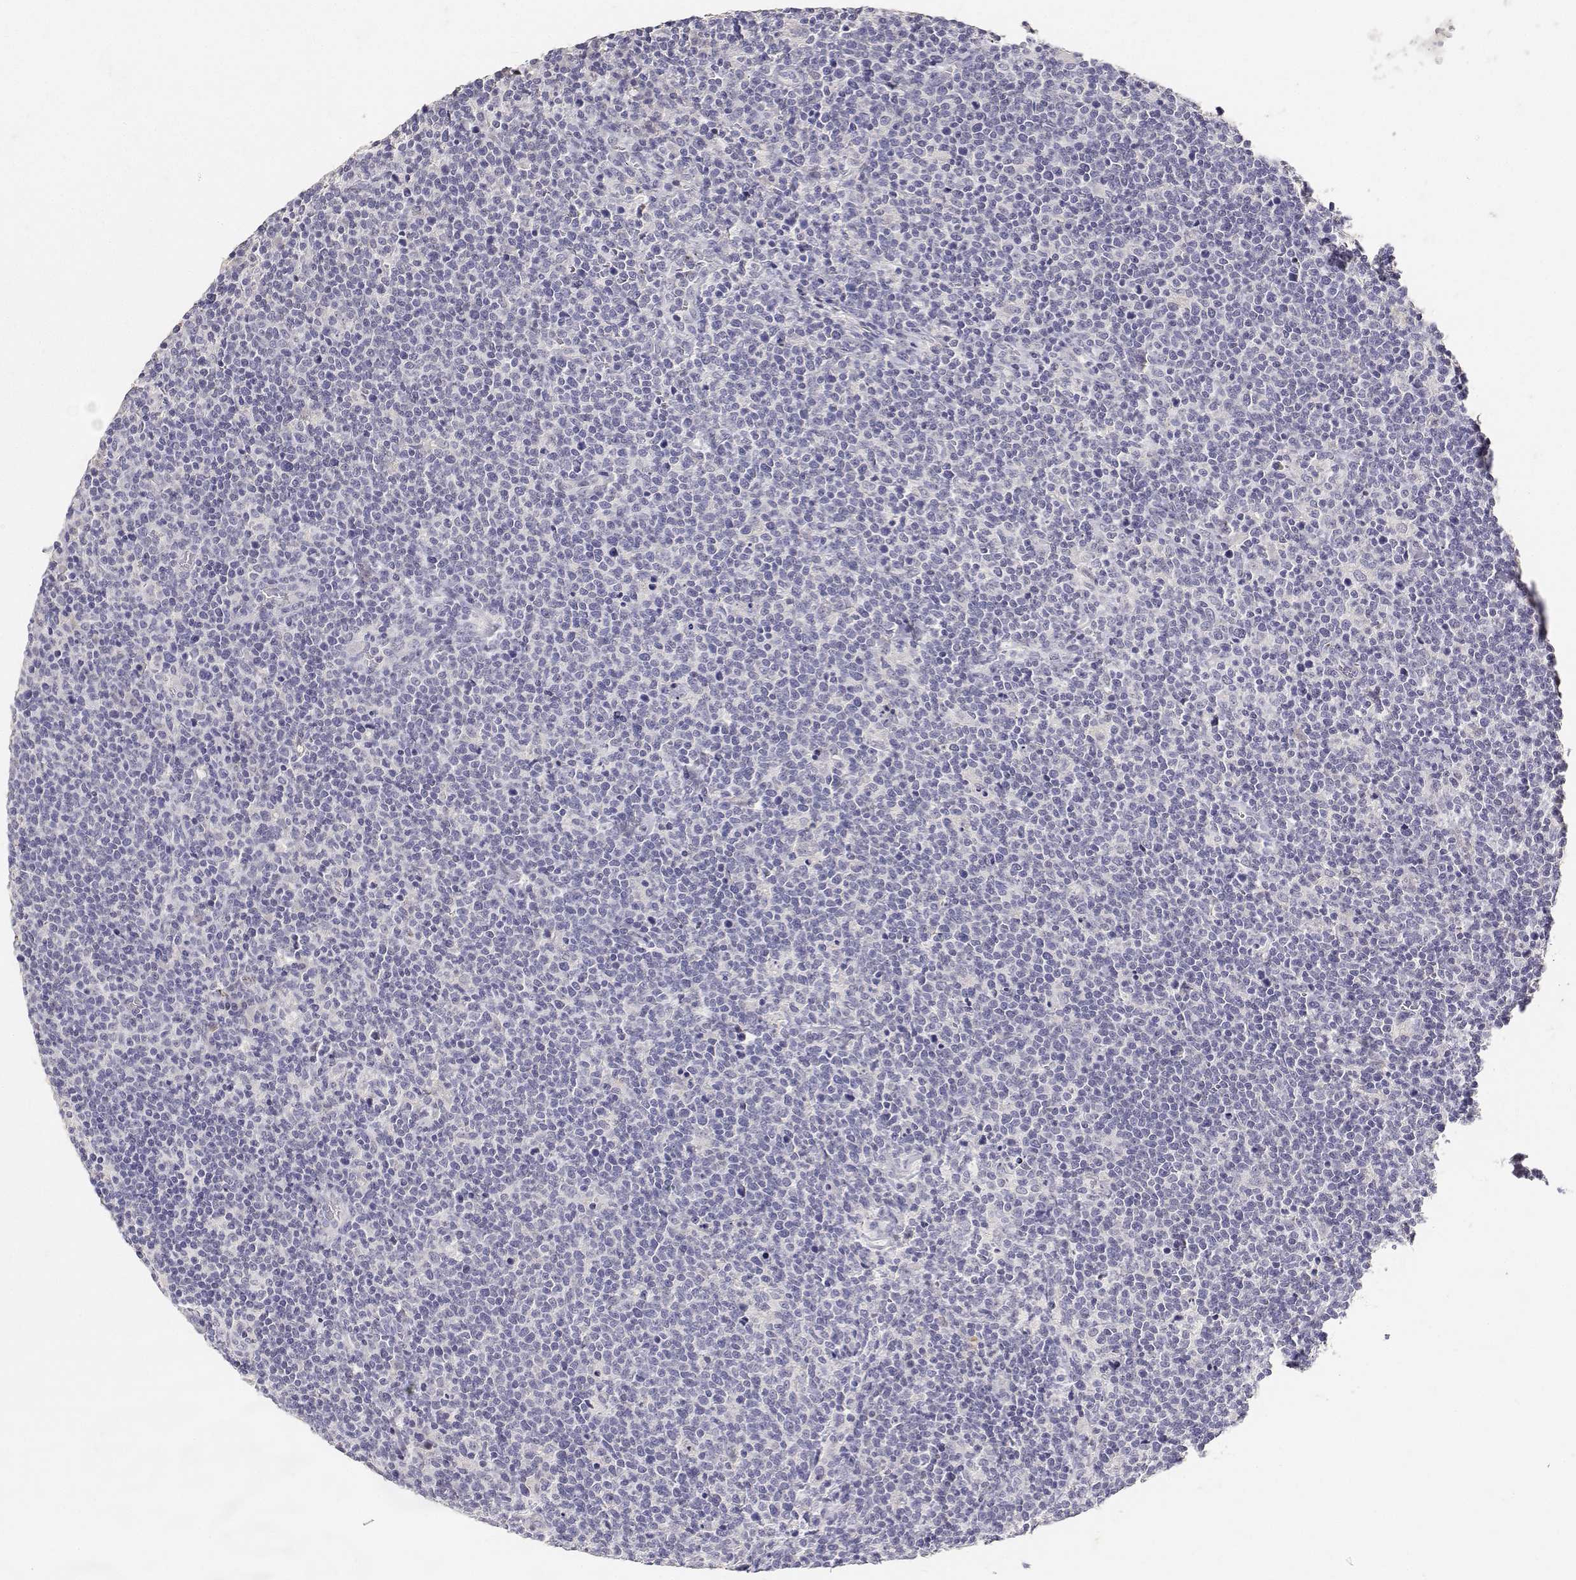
{"staining": {"intensity": "negative", "quantity": "none", "location": "none"}, "tissue": "lymphoma", "cell_type": "Tumor cells", "image_type": "cancer", "snomed": [{"axis": "morphology", "description": "Malignant lymphoma, non-Hodgkin's type, High grade"}, {"axis": "topography", "description": "Lymph node"}], "caption": "A photomicrograph of high-grade malignant lymphoma, non-Hodgkin's type stained for a protein displays no brown staining in tumor cells.", "gene": "PAEP", "patient": {"sex": "male", "age": 61}}